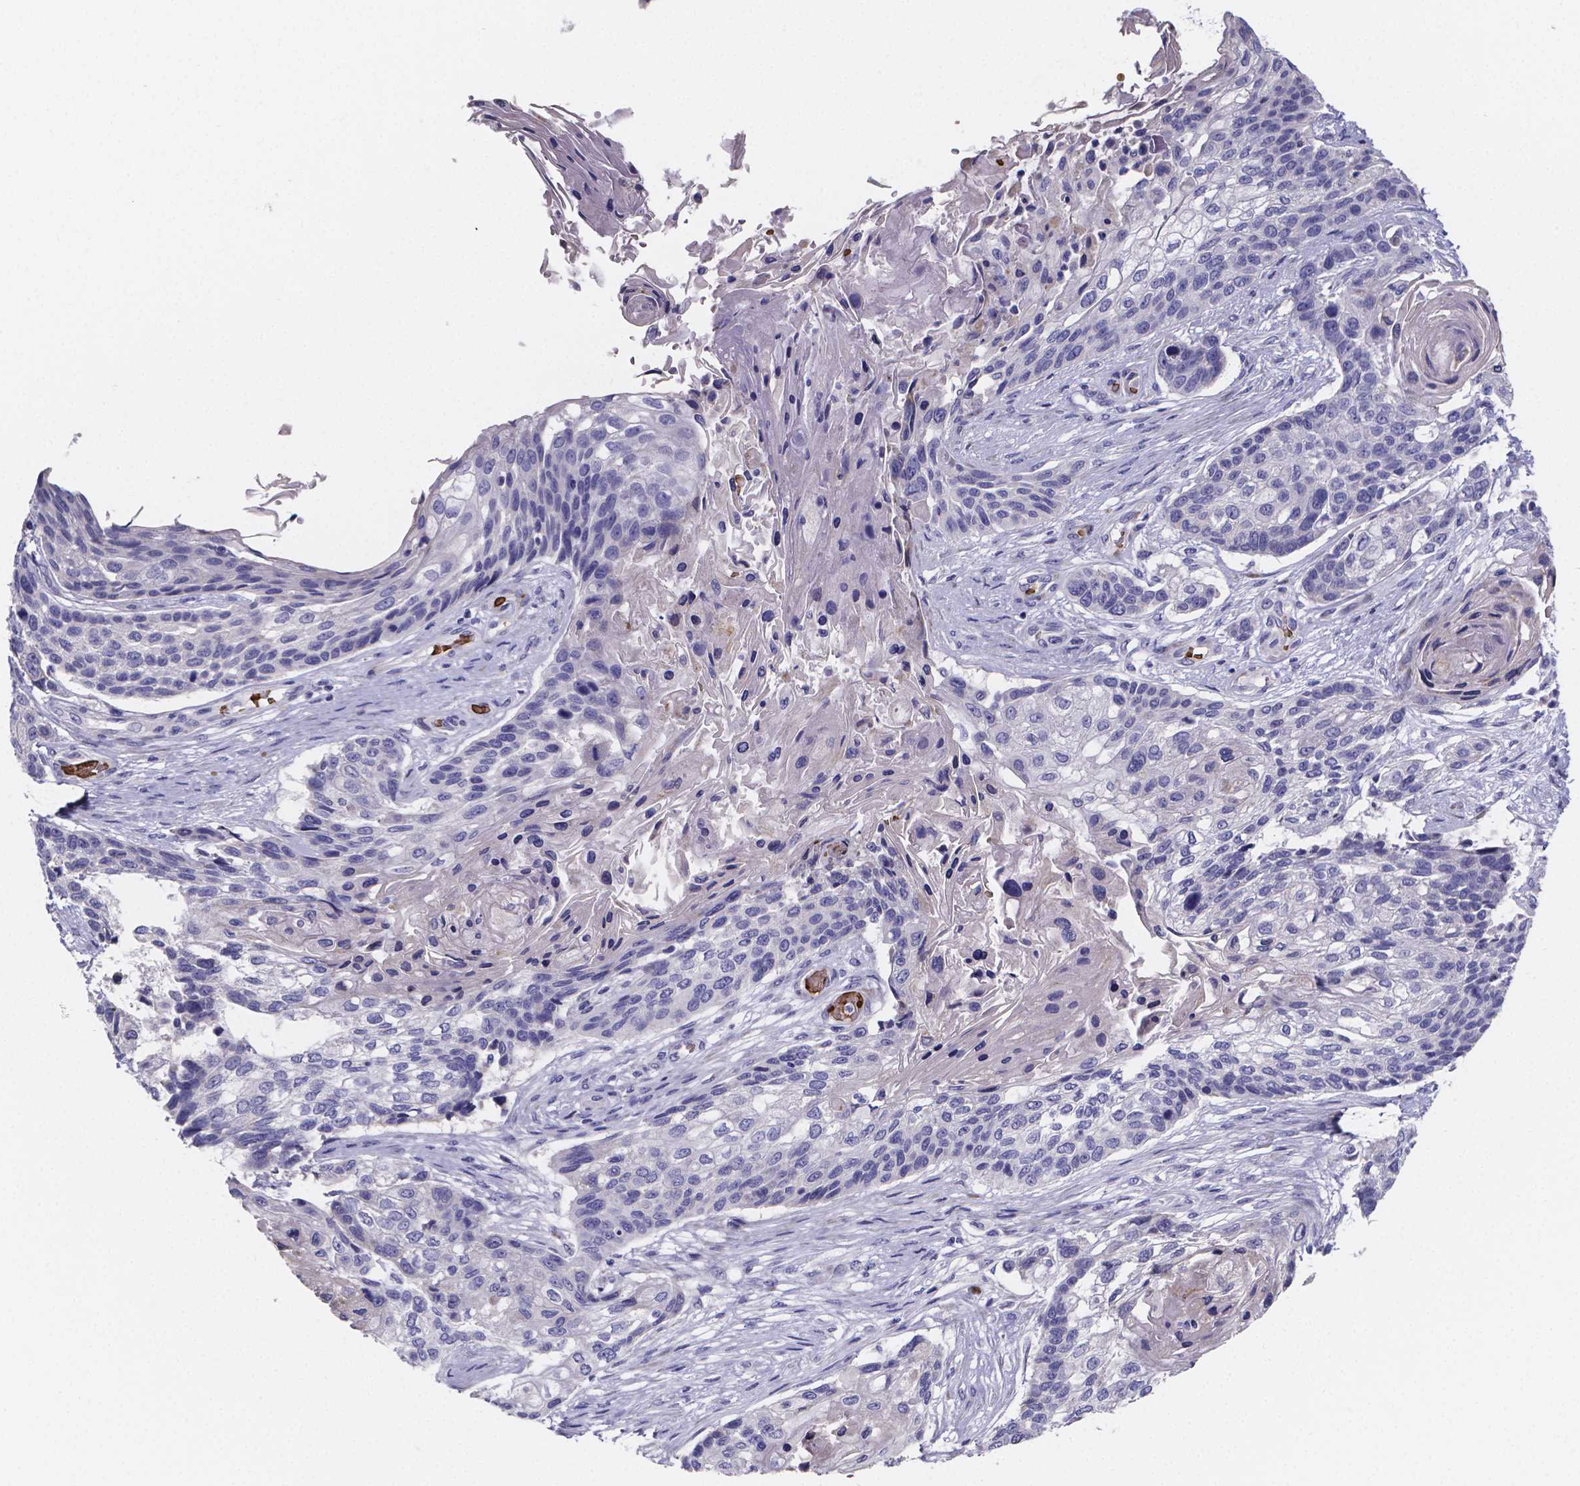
{"staining": {"intensity": "negative", "quantity": "none", "location": "none"}, "tissue": "lung cancer", "cell_type": "Tumor cells", "image_type": "cancer", "snomed": [{"axis": "morphology", "description": "Squamous cell carcinoma, NOS"}, {"axis": "topography", "description": "Lung"}], "caption": "The IHC histopathology image has no significant expression in tumor cells of lung cancer (squamous cell carcinoma) tissue.", "gene": "GABRA3", "patient": {"sex": "male", "age": 69}}